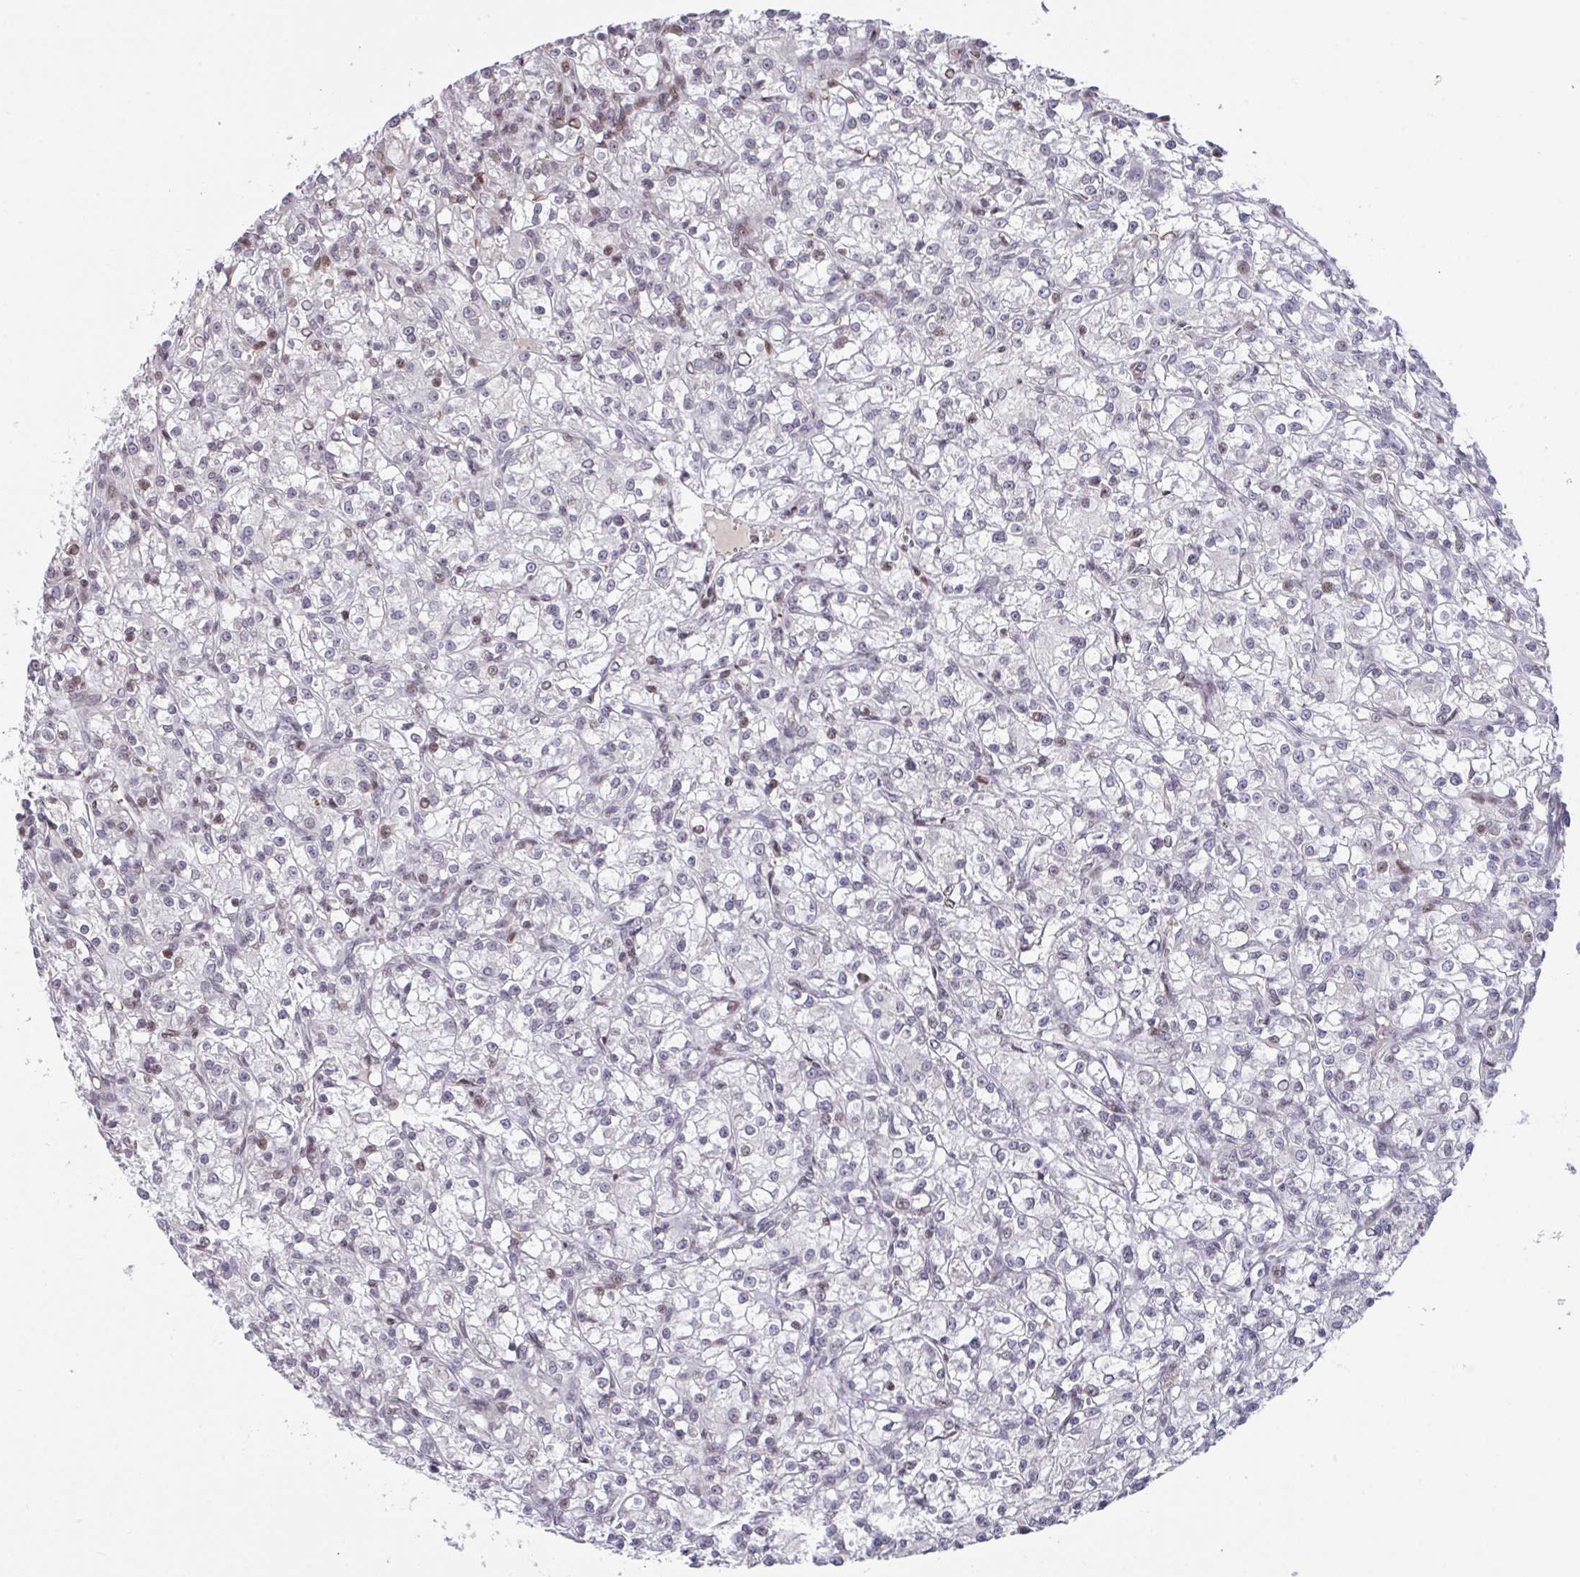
{"staining": {"intensity": "negative", "quantity": "none", "location": "none"}, "tissue": "renal cancer", "cell_type": "Tumor cells", "image_type": "cancer", "snomed": [{"axis": "morphology", "description": "Adenocarcinoma, NOS"}, {"axis": "topography", "description": "Kidney"}], "caption": "Immunohistochemical staining of renal cancer reveals no significant positivity in tumor cells.", "gene": "PCDHB8", "patient": {"sex": "female", "age": 59}}